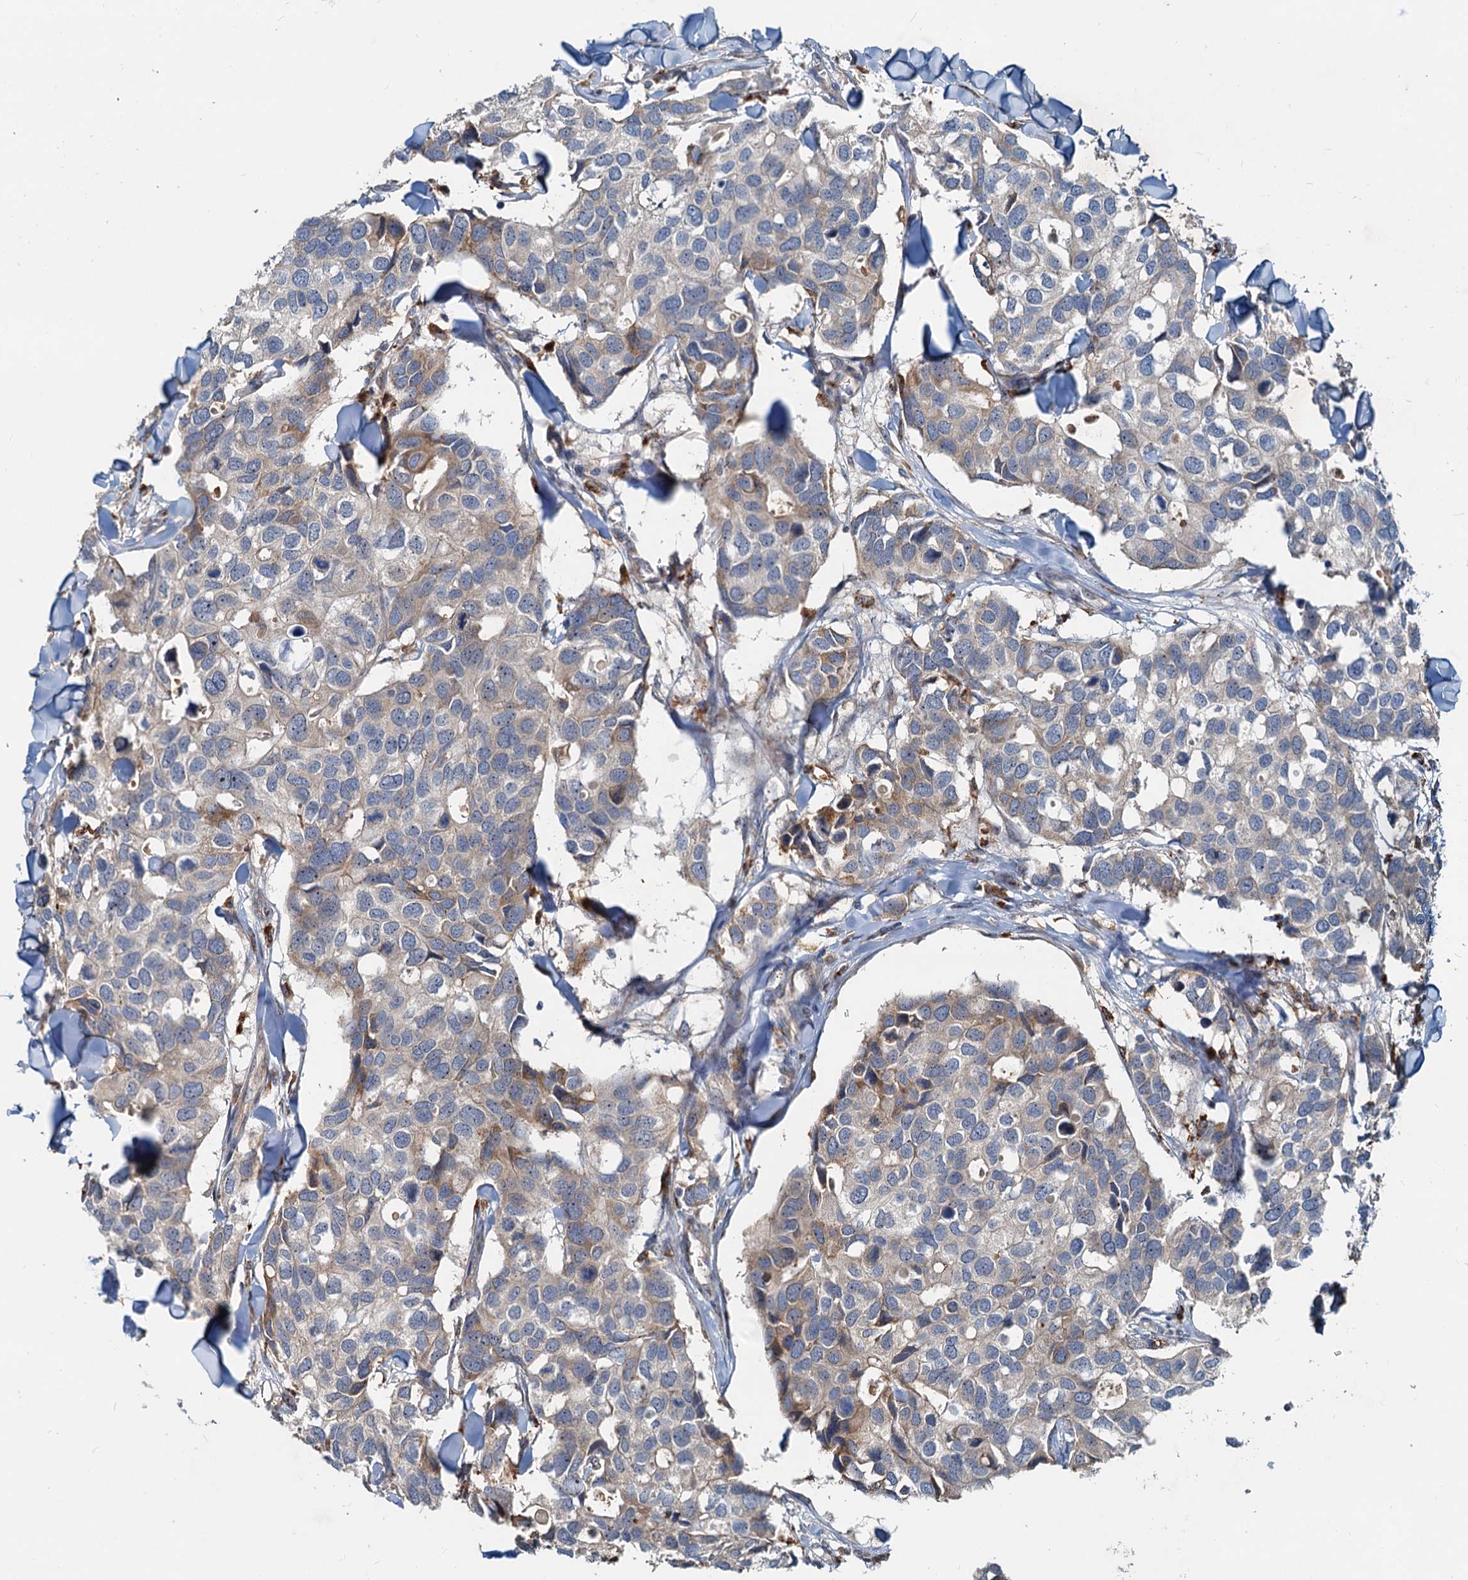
{"staining": {"intensity": "moderate", "quantity": "<25%", "location": "cytoplasmic/membranous"}, "tissue": "breast cancer", "cell_type": "Tumor cells", "image_type": "cancer", "snomed": [{"axis": "morphology", "description": "Duct carcinoma"}, {"axis": "topography", "description": "Breast"}], "caption": "DAB (3,3'-diaminobenzidine) immunohistochemical staining of breast intraductal carcinoma demonstrates moderate cytoplasmic/membranous protein expression in about <25% of tumor cells.", "gene": "RGS7BP", "patient": {"sex": "female", "age": 83}}